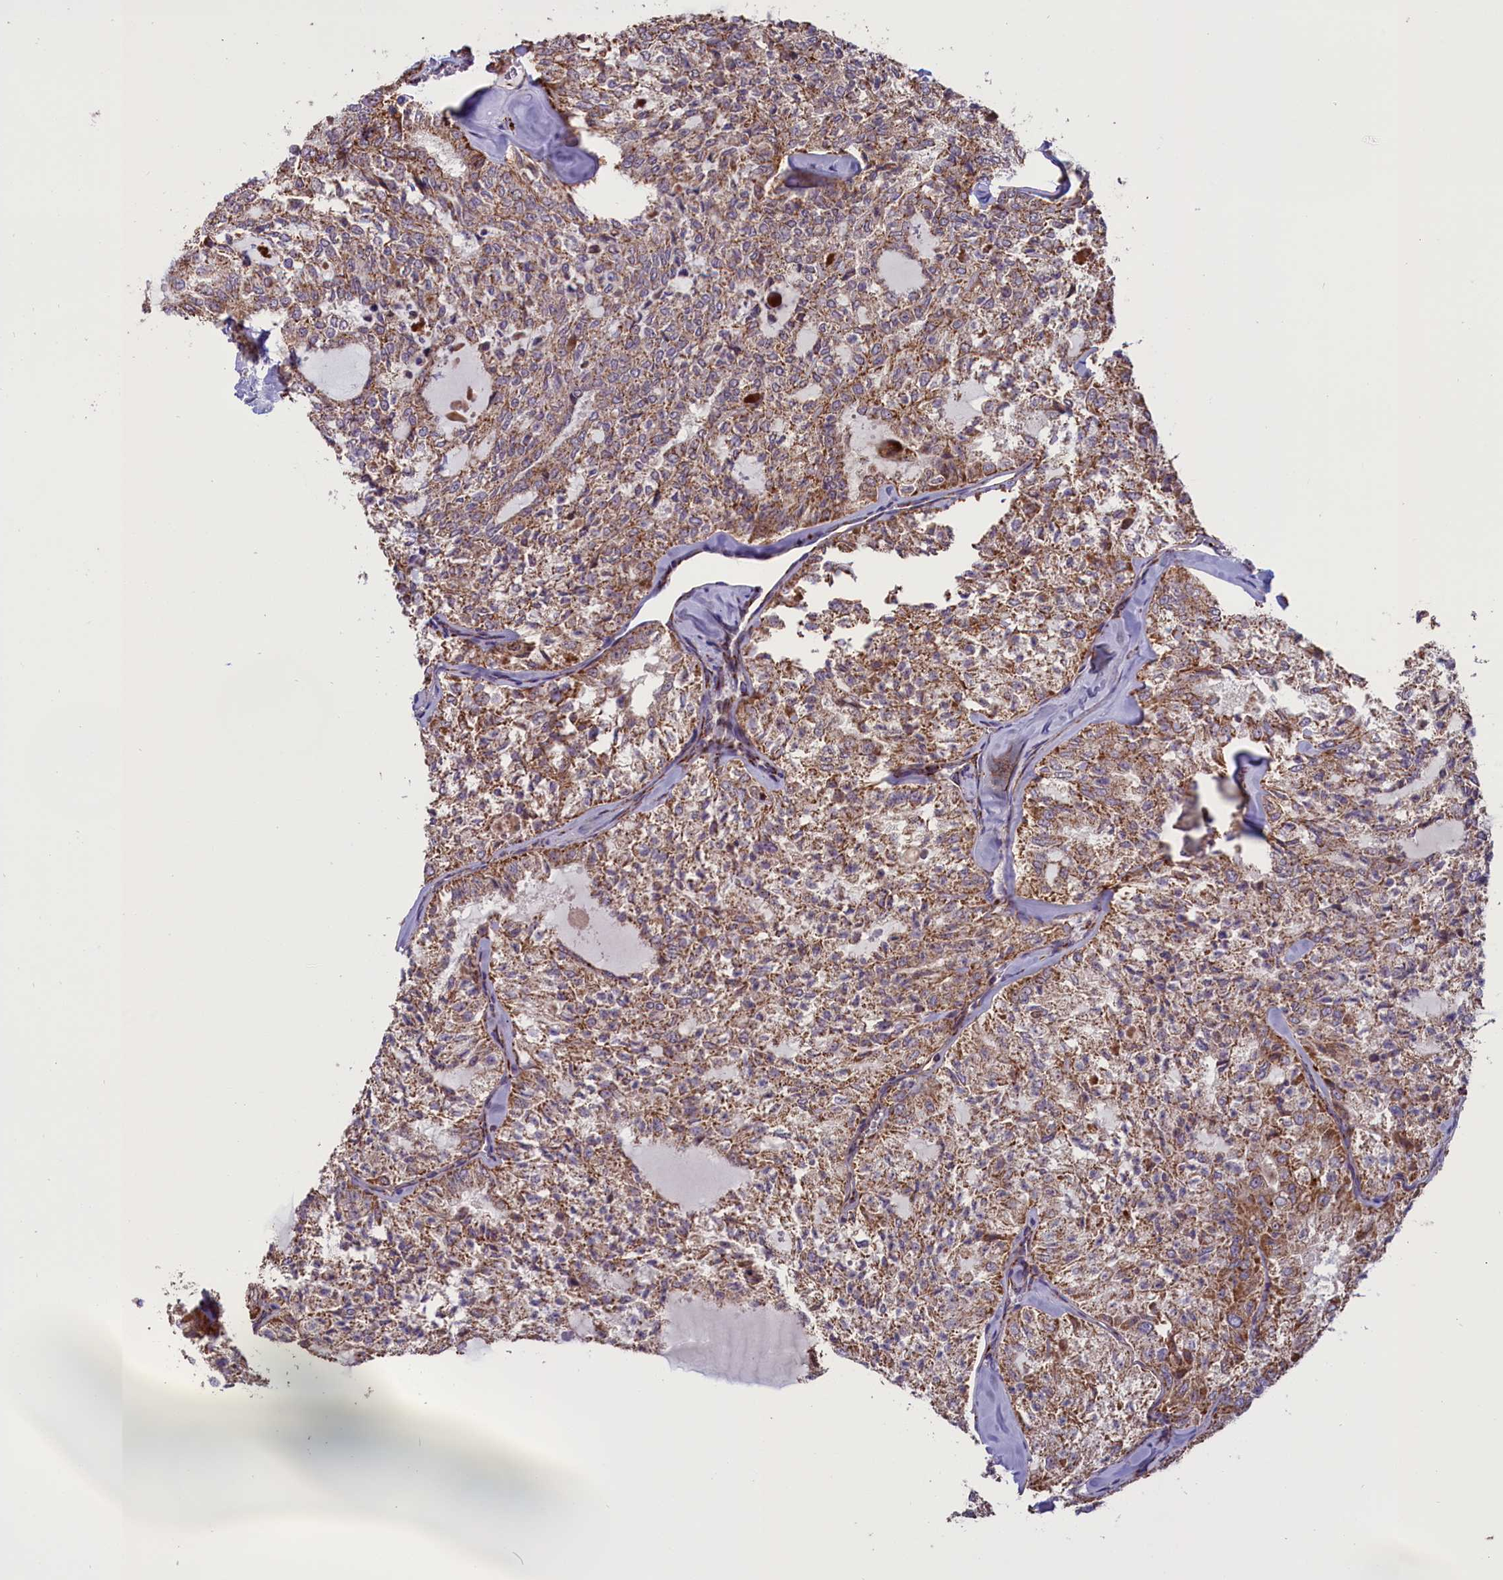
{"staining": {"intensity": "moderate", "quantity": ">75%", "location": "cytoplasmic/membranous"}, "tissue": "thyroid cancer", "cell_type": "Tumor cells", "image_type": "cancer", "snomed": [{"axis": "morphology", "description": "Follicular adenoma carcinoma, NOS"}, {"axis": "topography", "description": "Thyroid gland"}], "caption": "Immunohistochemical staining of thyroid cancer (follicular adenoma carcinoma) reveals medium levels of moderate cytoplasmic/membranous protein expression in about >75% of tumor cells.", "gene": "GLRX5", "patient": {"sex": "male", "age": 75}}